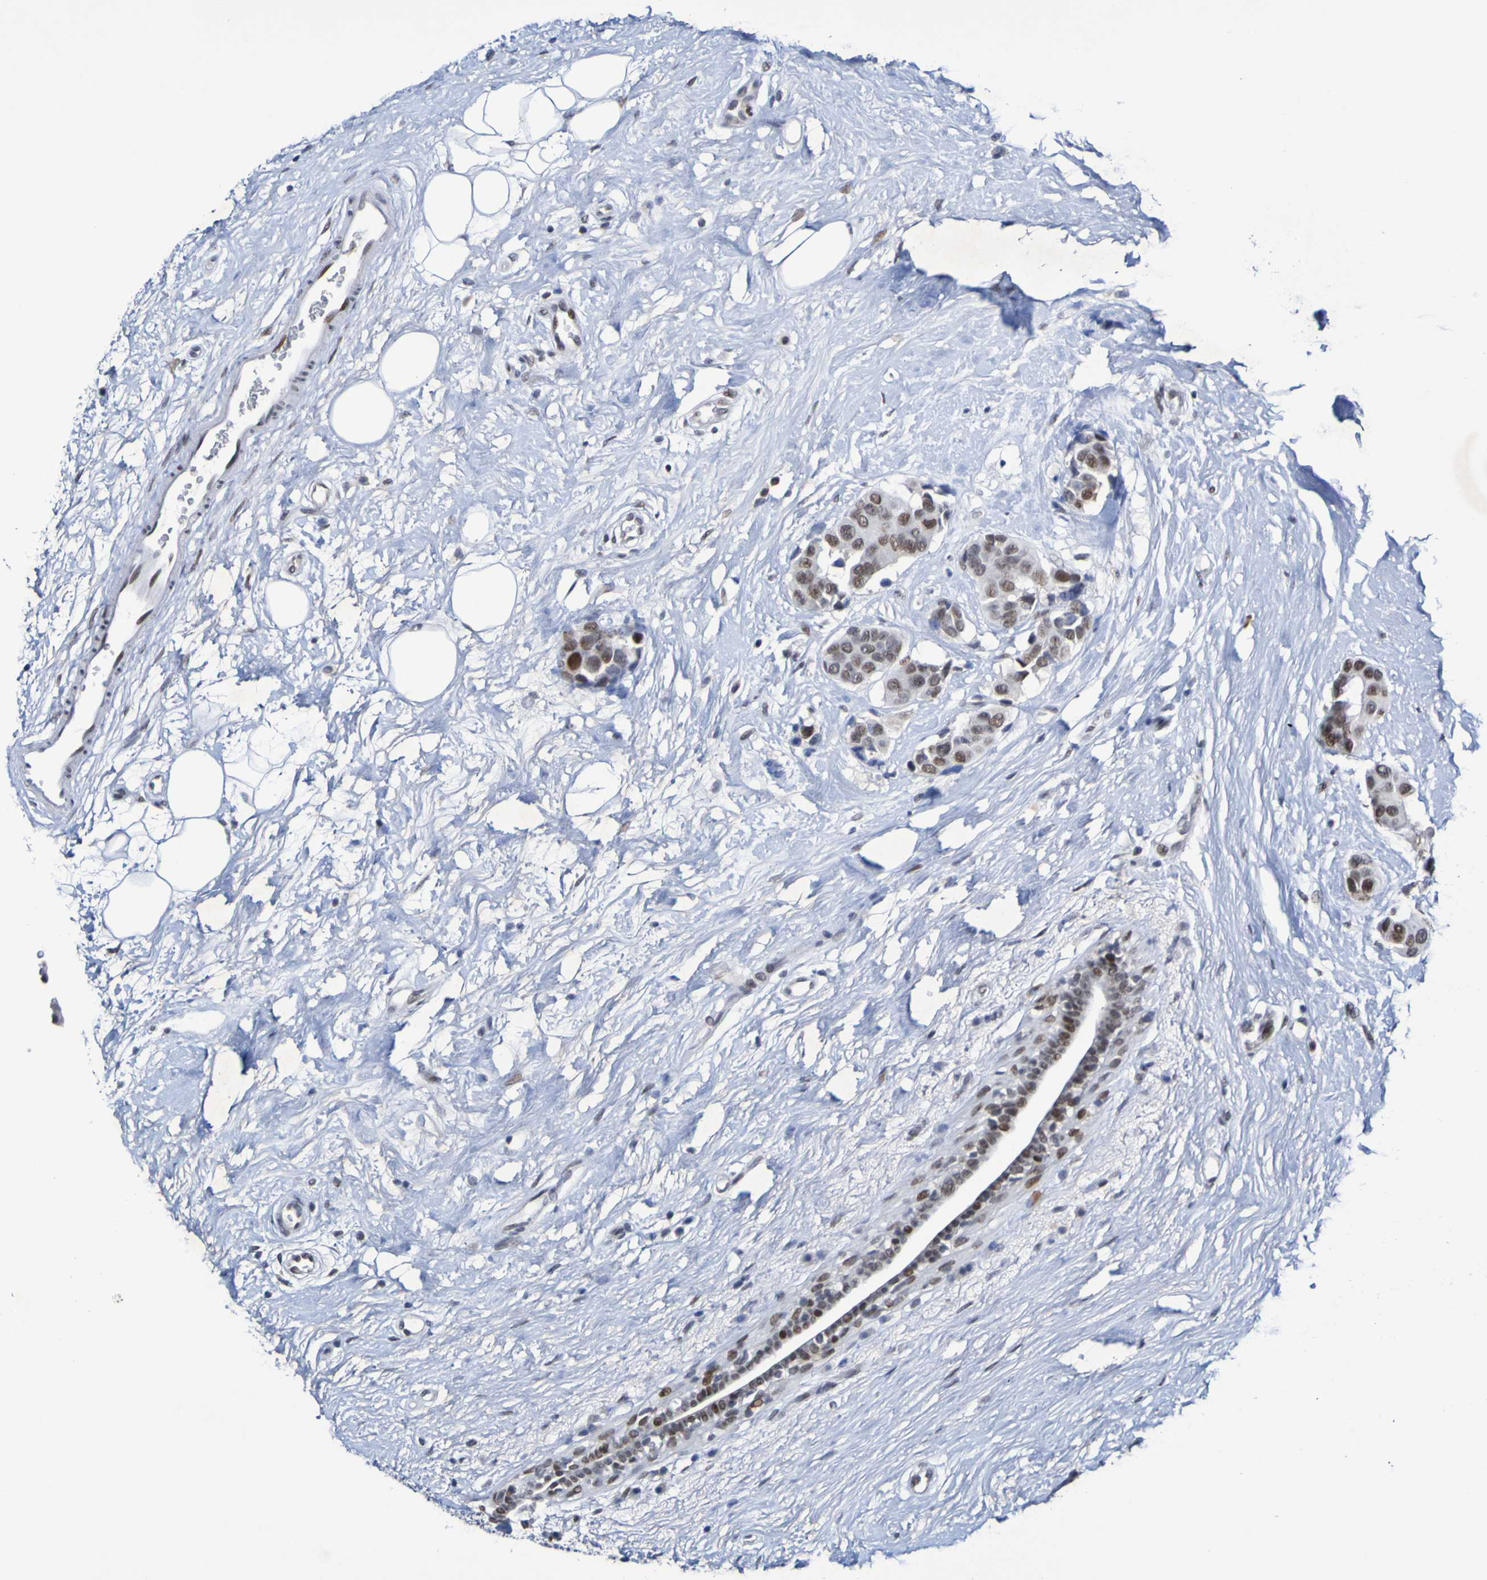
{"staining": {"intensity": "moderate", "quantity": ">75%", "location": "nuclear"}, "tissue": "breast cancer", "cell_type": "Tumor cells", "image_type": "cancer", "snomed": [{"axis": "morphology", "description": "Normal tissue, NOS"}, {"axis": "morphology", "description": "Duct carcinoma"}, {"axis": "topography", "description": "Breast"}], "caption": "Approximately >75% of tumor cells in breast intraductal carcinoma show moderate nuclear protein staining as visualized by brown immunohistochemical staining.", "gene": "PCGF1", "patient": {"sex": "female", "age": 39}}